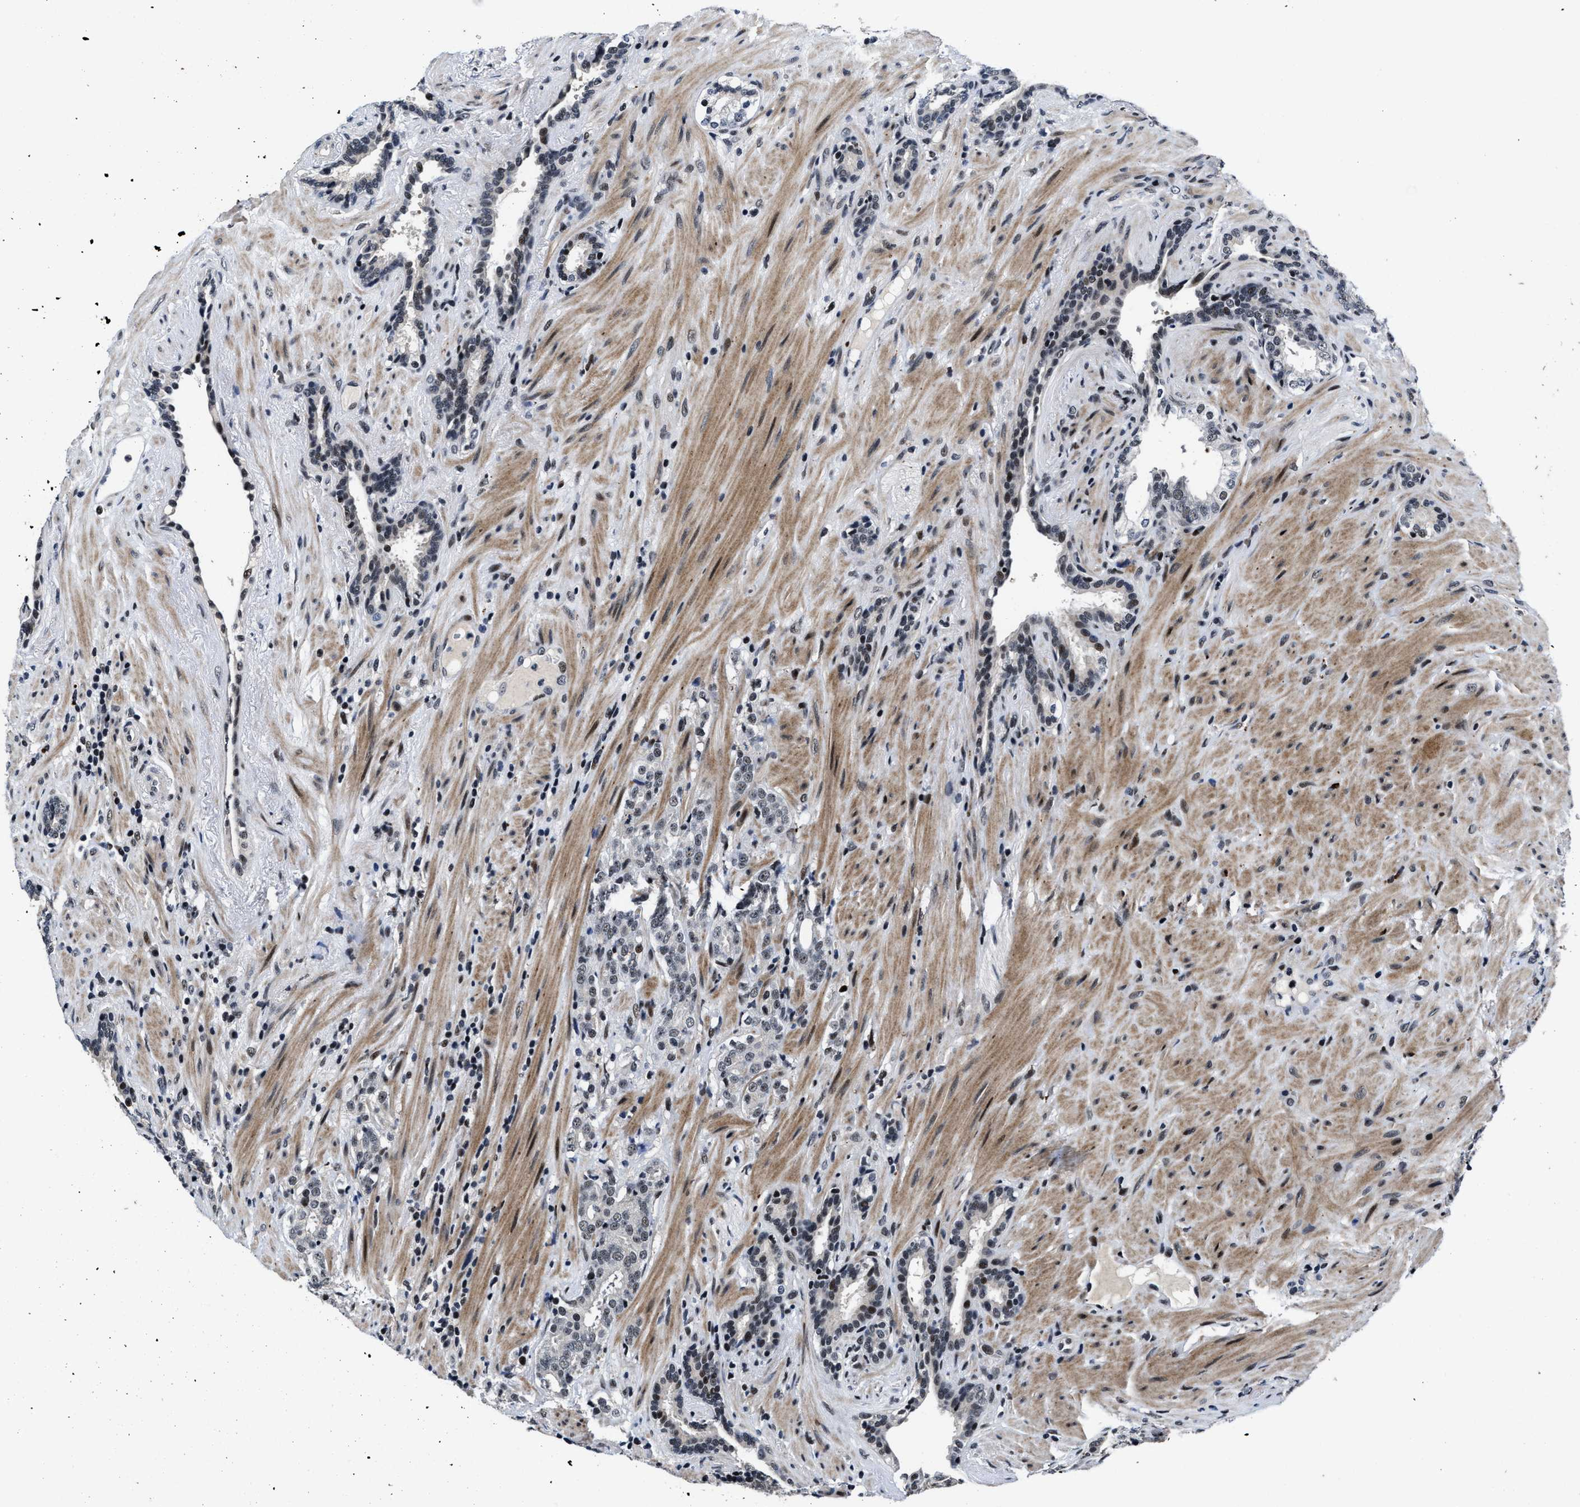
{"staining": {"intensity": "weak", "quantity": "<25%", "location": "nuclear"}, "tissue": "prostate cancer", "cell_type": "Tumor cells", "image_type": "cancer", "snomed": [{"axis": "morphology", "description": "Adenocarcinoma, High grade"}, {"axis": "topography", "description": "Prostate"}], "caption": "Tumor cells are negative for protein expression in human adenocarcinoma (high-grade) (prostate).", "gene": "ZNF233", "patient": {"sex": "male", "age": 71}}